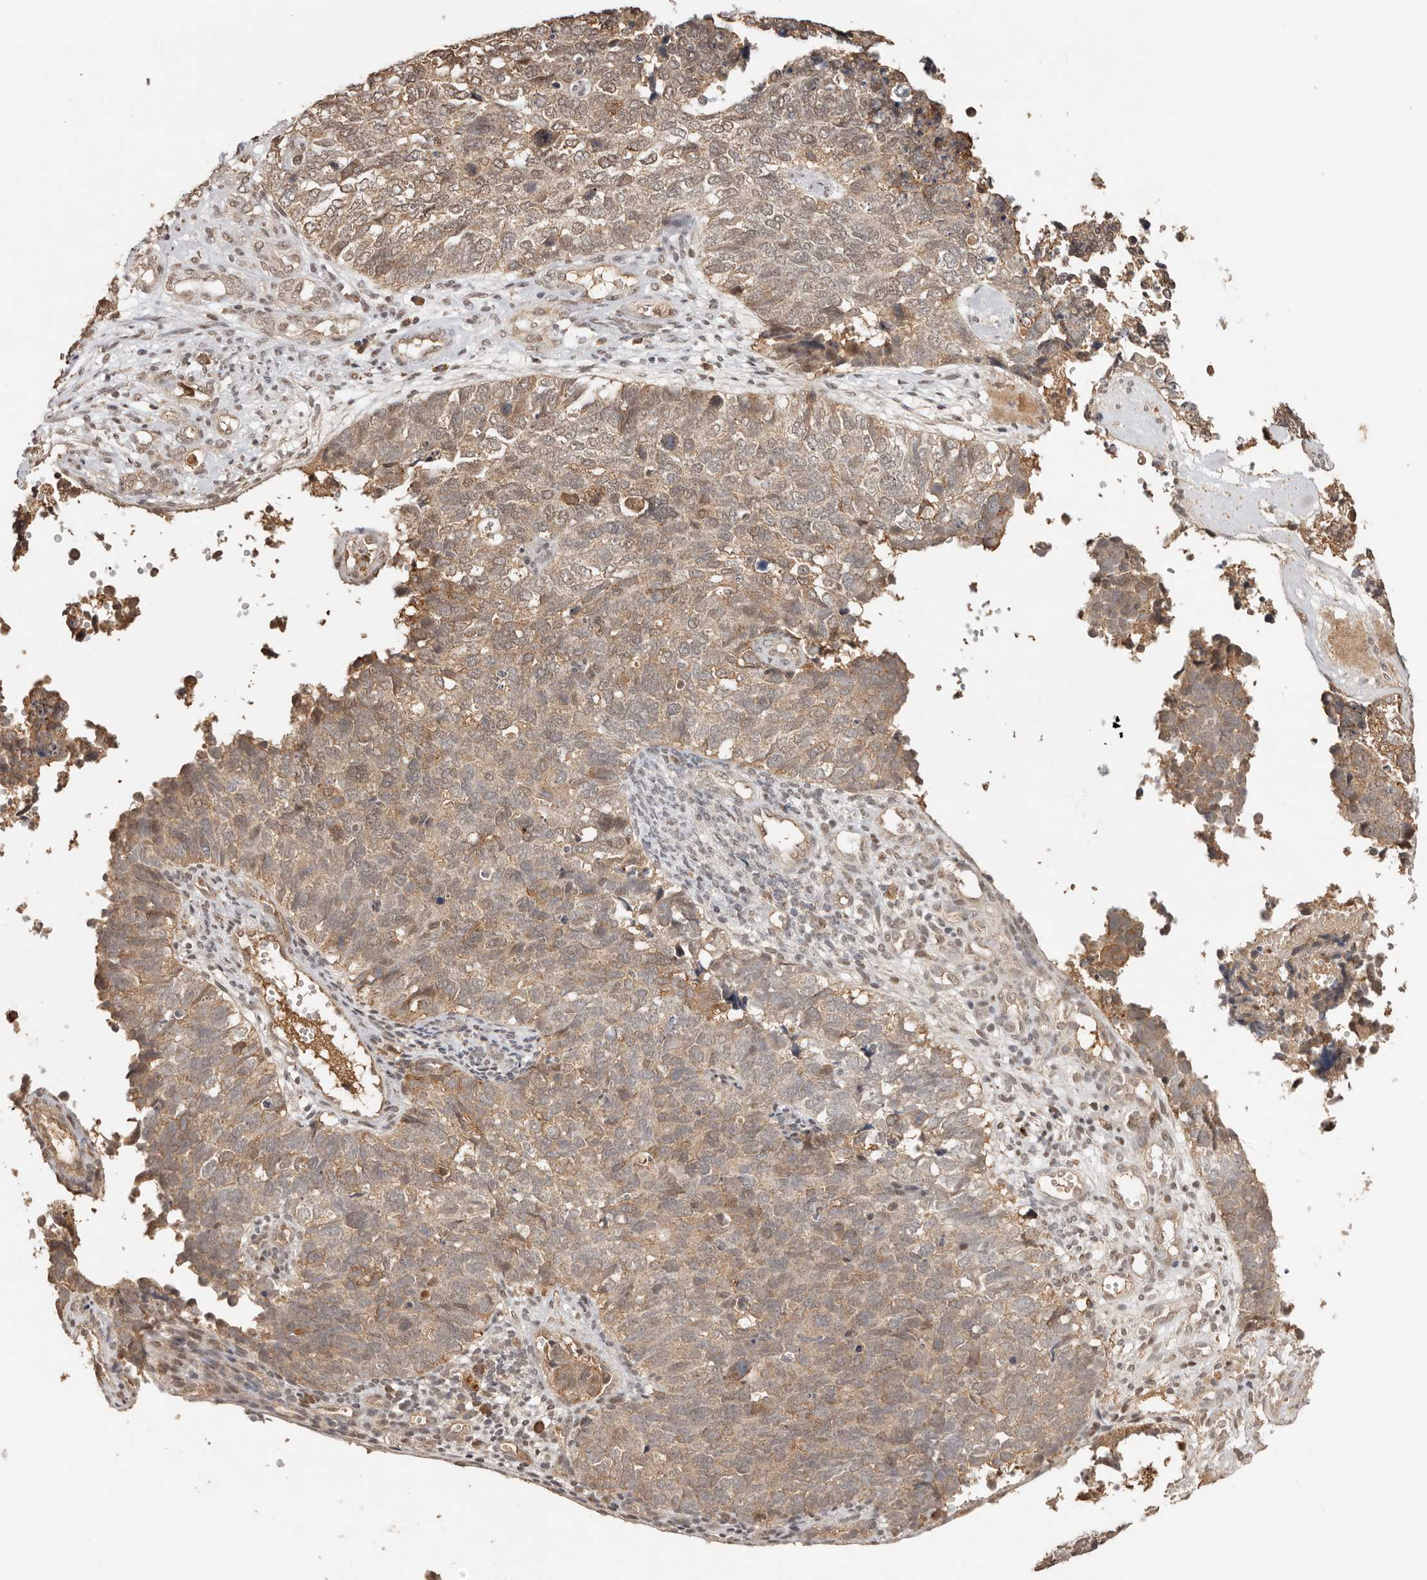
{"staining": {"intensity": "moderate", "quantity": ">75%", "location": "cytoplasmic/membranous,nuclear"}, "tissue": "cervical cancer", "cell_type": "Tumor cells", "image_type": "cancer", "snomed": [{"axis": "morphology", "description": "Squamous cell carcinoma, NOS"}, {"axis": "topography", "description": "Cervix"}], "caption": "This image displays cervical cancer (squamous cell carcinoma) stained with immunohistochemistry to label a protein in brown. The cytoplasmic/membranous and nuclear of tumor cells show moderate positivity for the protein. Nuclei are counter-stained blue.", "gene": "SEC14L1", "patient": {"sex": "female", "age": 63}}